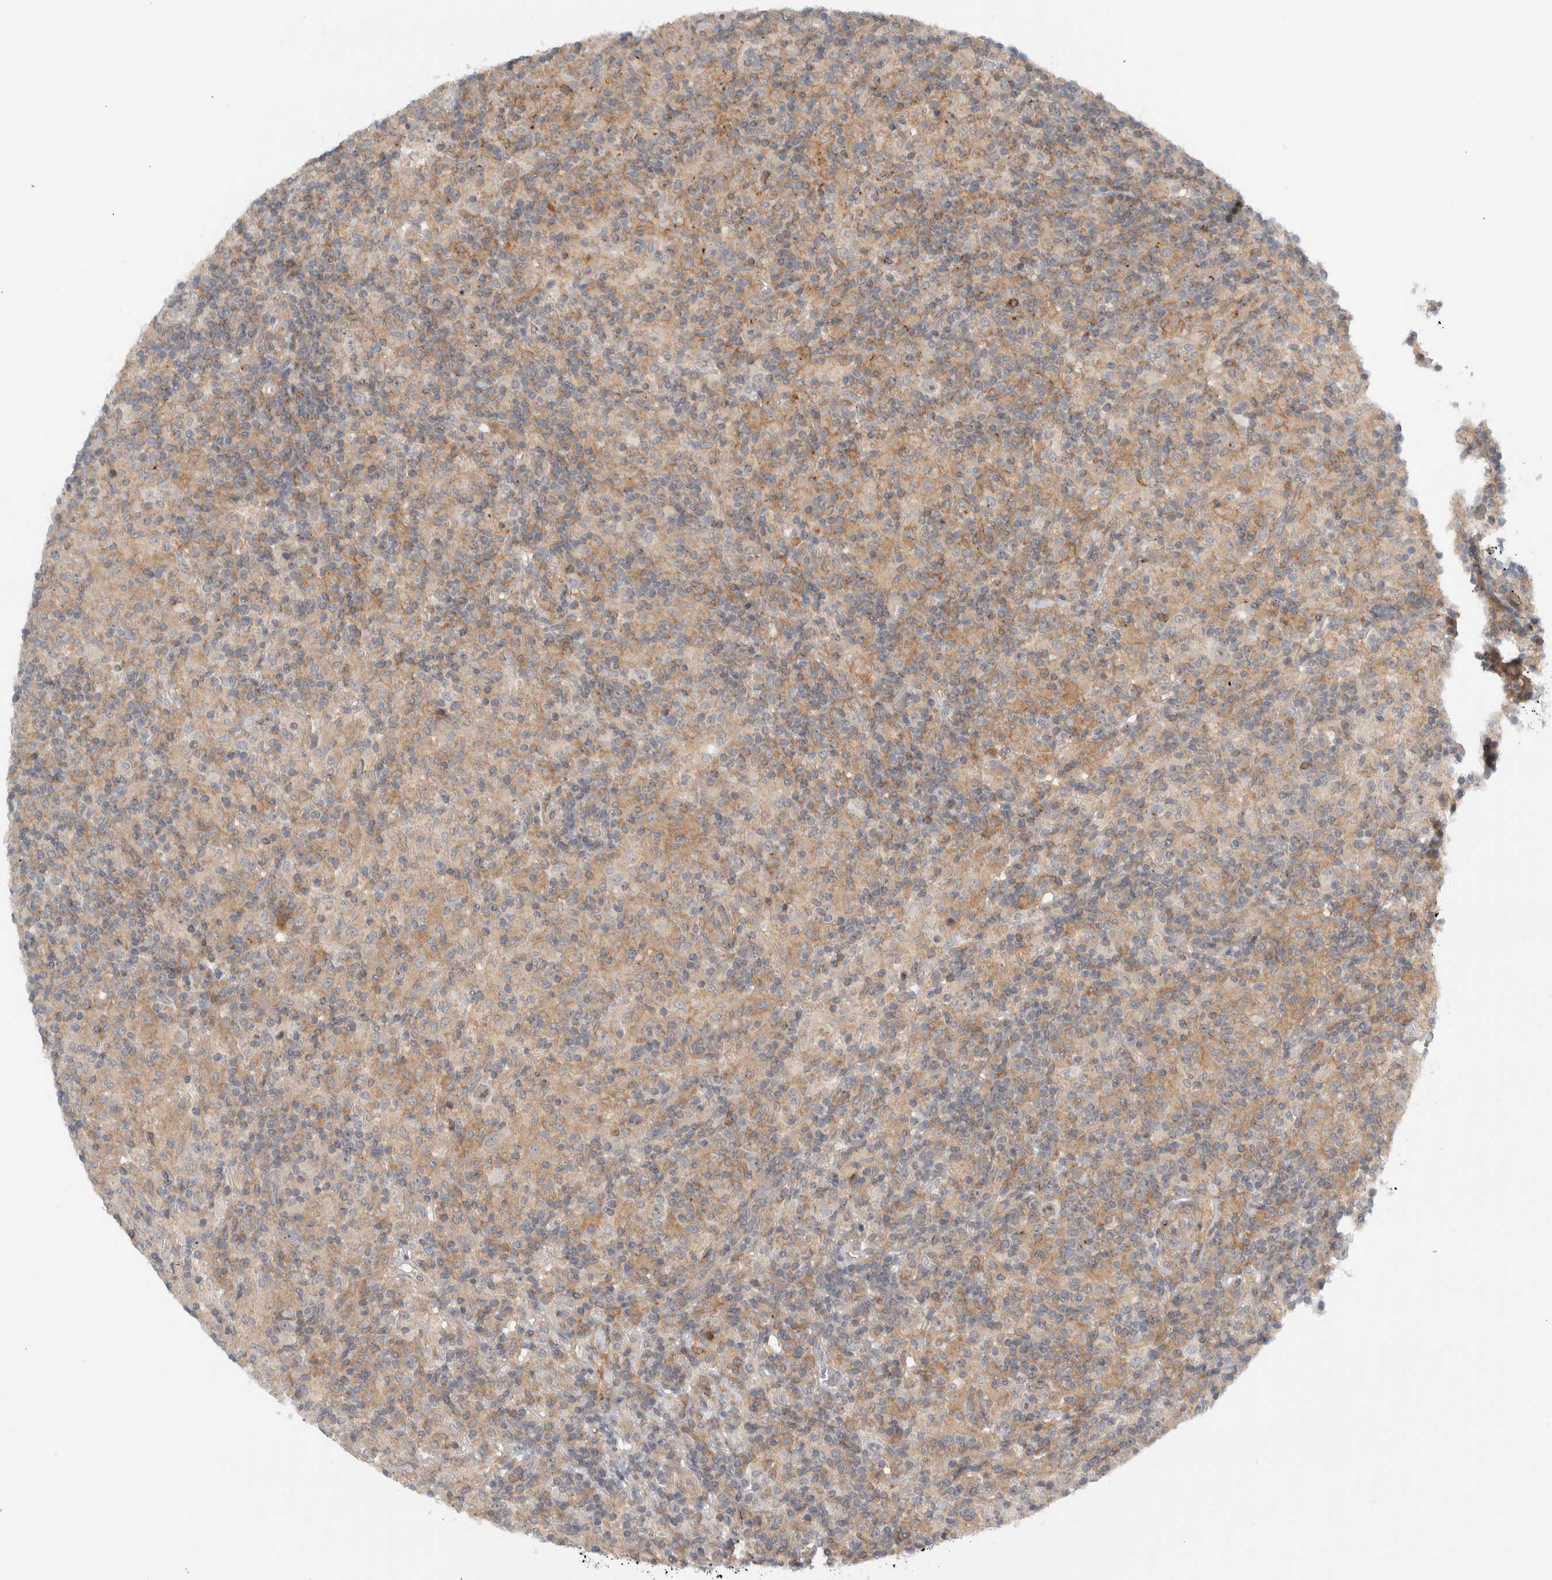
{"staining": {"intensity": "weak", "quantity": ">75%", "location": "cytoplasmic/membranous"}, "tissue": "lymphoma", "cell_type": "Tumor cells", "image_type": "cancer", "snomed": [{"axis": "morphology", "description": "Hodgkin's disease, NOS"}, {"axis": "topography", "description": "Lymph node"}], "caption": "Immunohistochemistry (IHC) (DAB) staining of human lymphoma shows weak cytoplasmic/membranous protein staining in about >75% of tumor cells.", "gene": "MPRIP", "patient": {"sex": "male", "age": 70}}